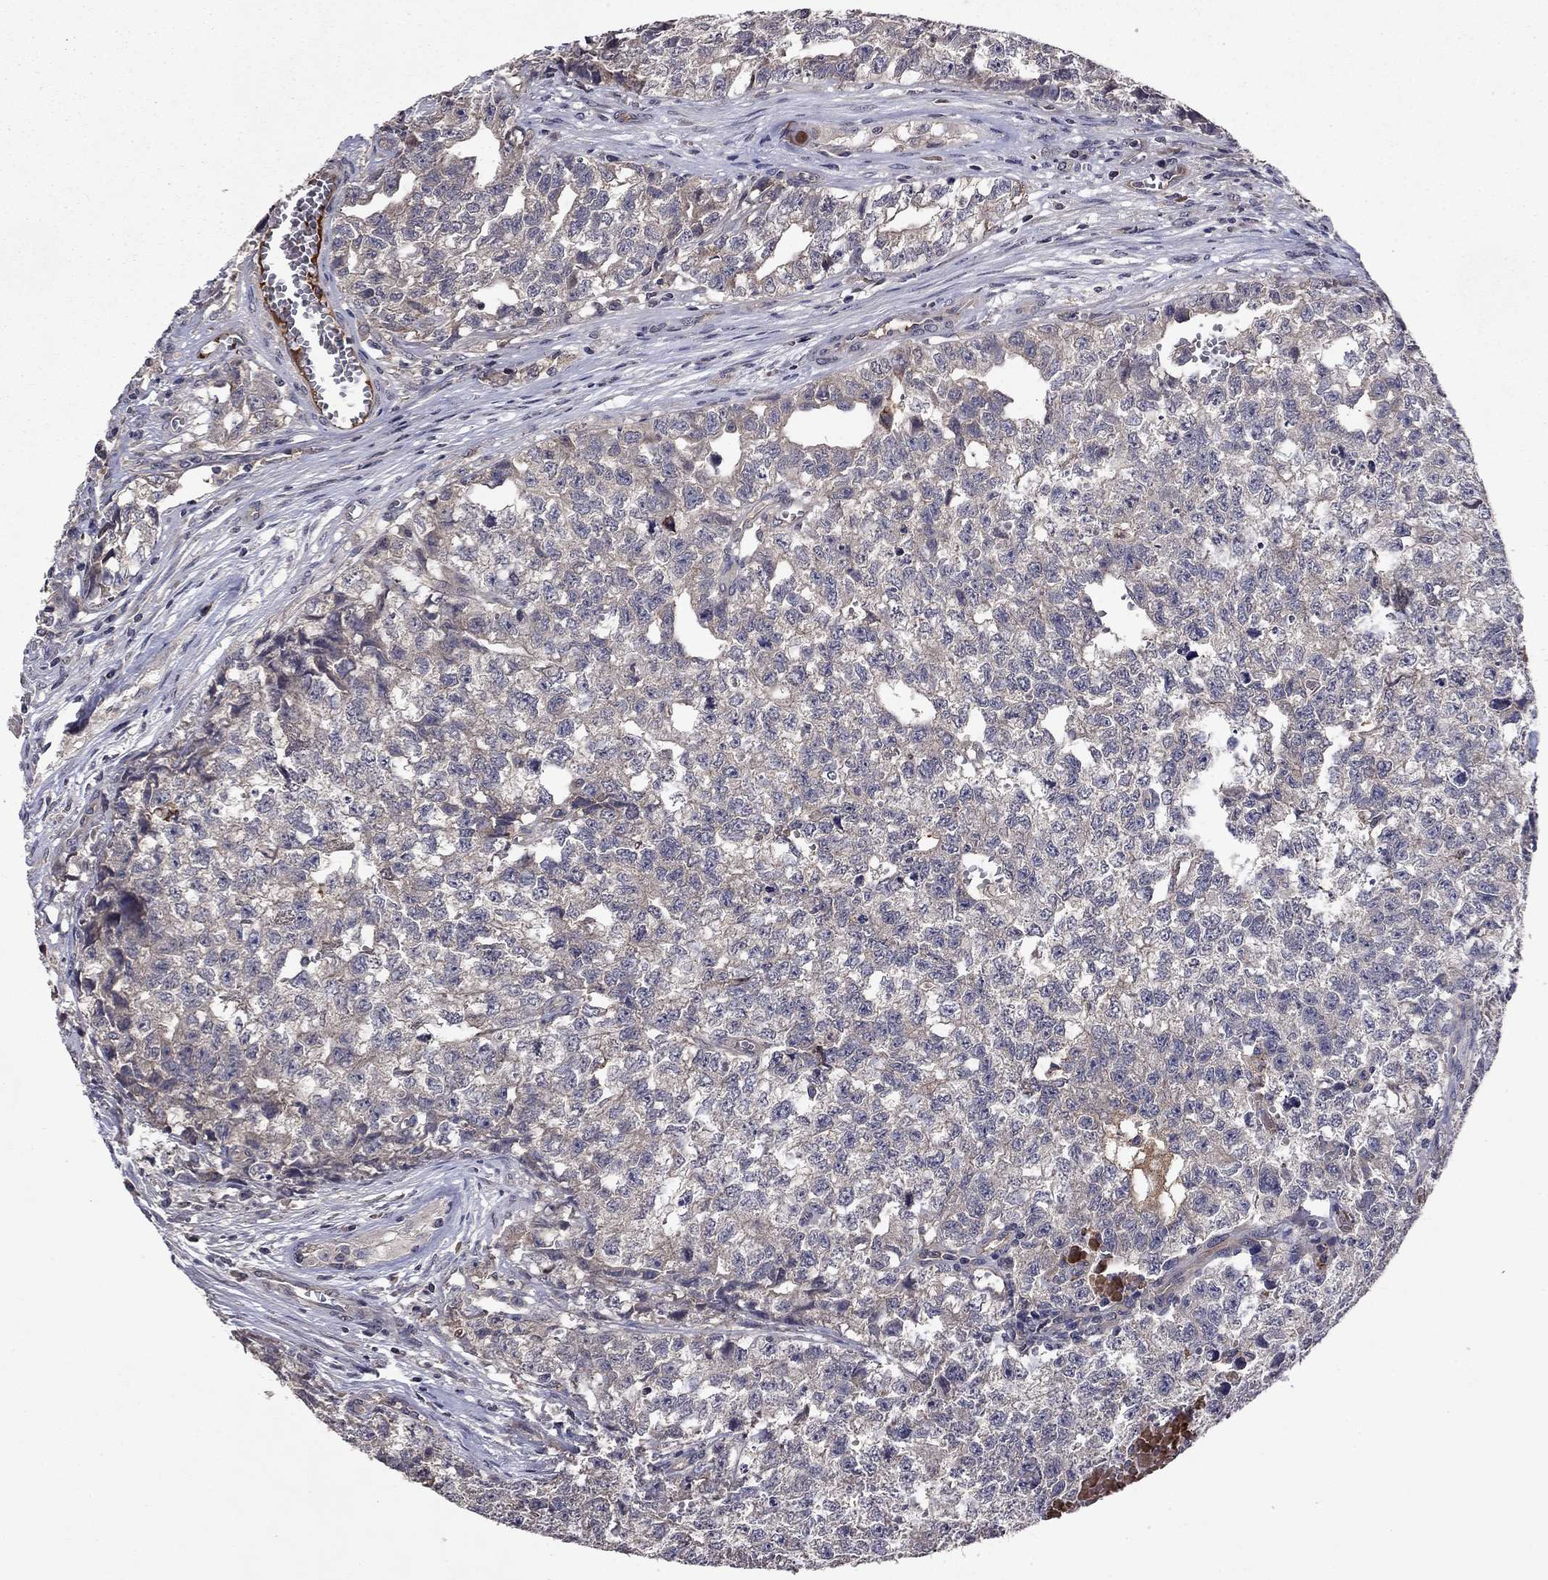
{"staining": {"intensity": "negative", "quantity": "none", "location": "none"}, "tissue": "testis cancer", "cell_type": "Tumor cells", "image_type": "cancer", "snomed": [{"axis": "morphology", "description": "Seminoma, NOS"}, {"axis": "morphology", "description": "Carcinoma, Embryonal, NOS"}, {"axis": "topography", "description": "Testis"}], "caption": "High magnification brightfield microscopy of testis cancer (seminoma) stained with DAB (brown) and counterstained with hematoxylin (blue): tumor cells show no significant expression.", "gene": "PROS1", "patient": {"sex": "male", "age": 22}}